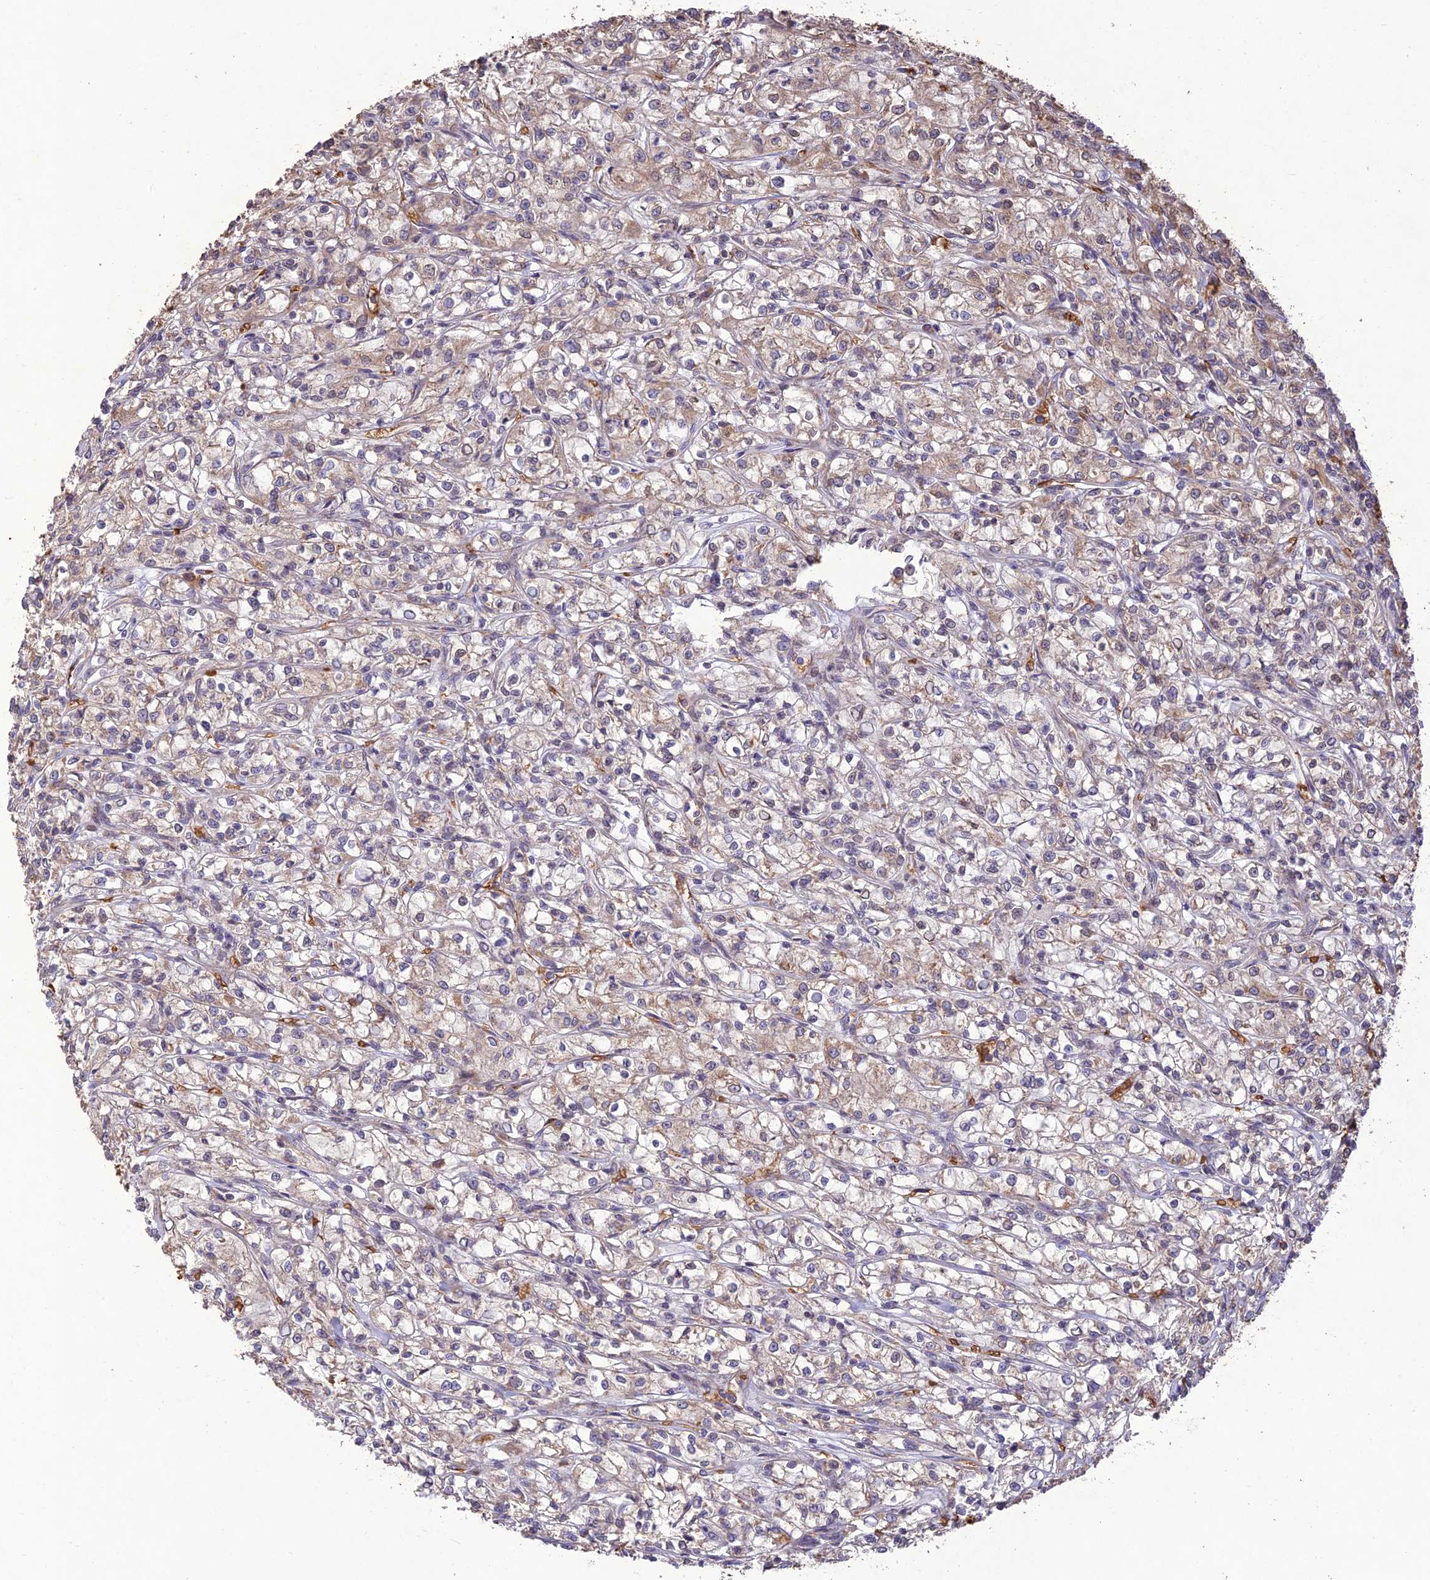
{"staining": {"intensity": "negative", "quantity": "none", "location": "none"}, "tissue": "renal cancer", "cell_type": "Tumor cells", "image_type": "cancer", "snomed": [{"axis": "morphology", "description": "Adenocarcinoma, NOS"}, {"axis": "topography", "description": "Kidney"}], "caption": "Immunohistochemistry (IHC) micrograph of neoplastic tissue: human adenocarcinoma (renal) stained with DAB reveals no significant protein expression in tumor cells.", "gene": "PPP1R11", "patient": {"sex": "female", "age": 59}}